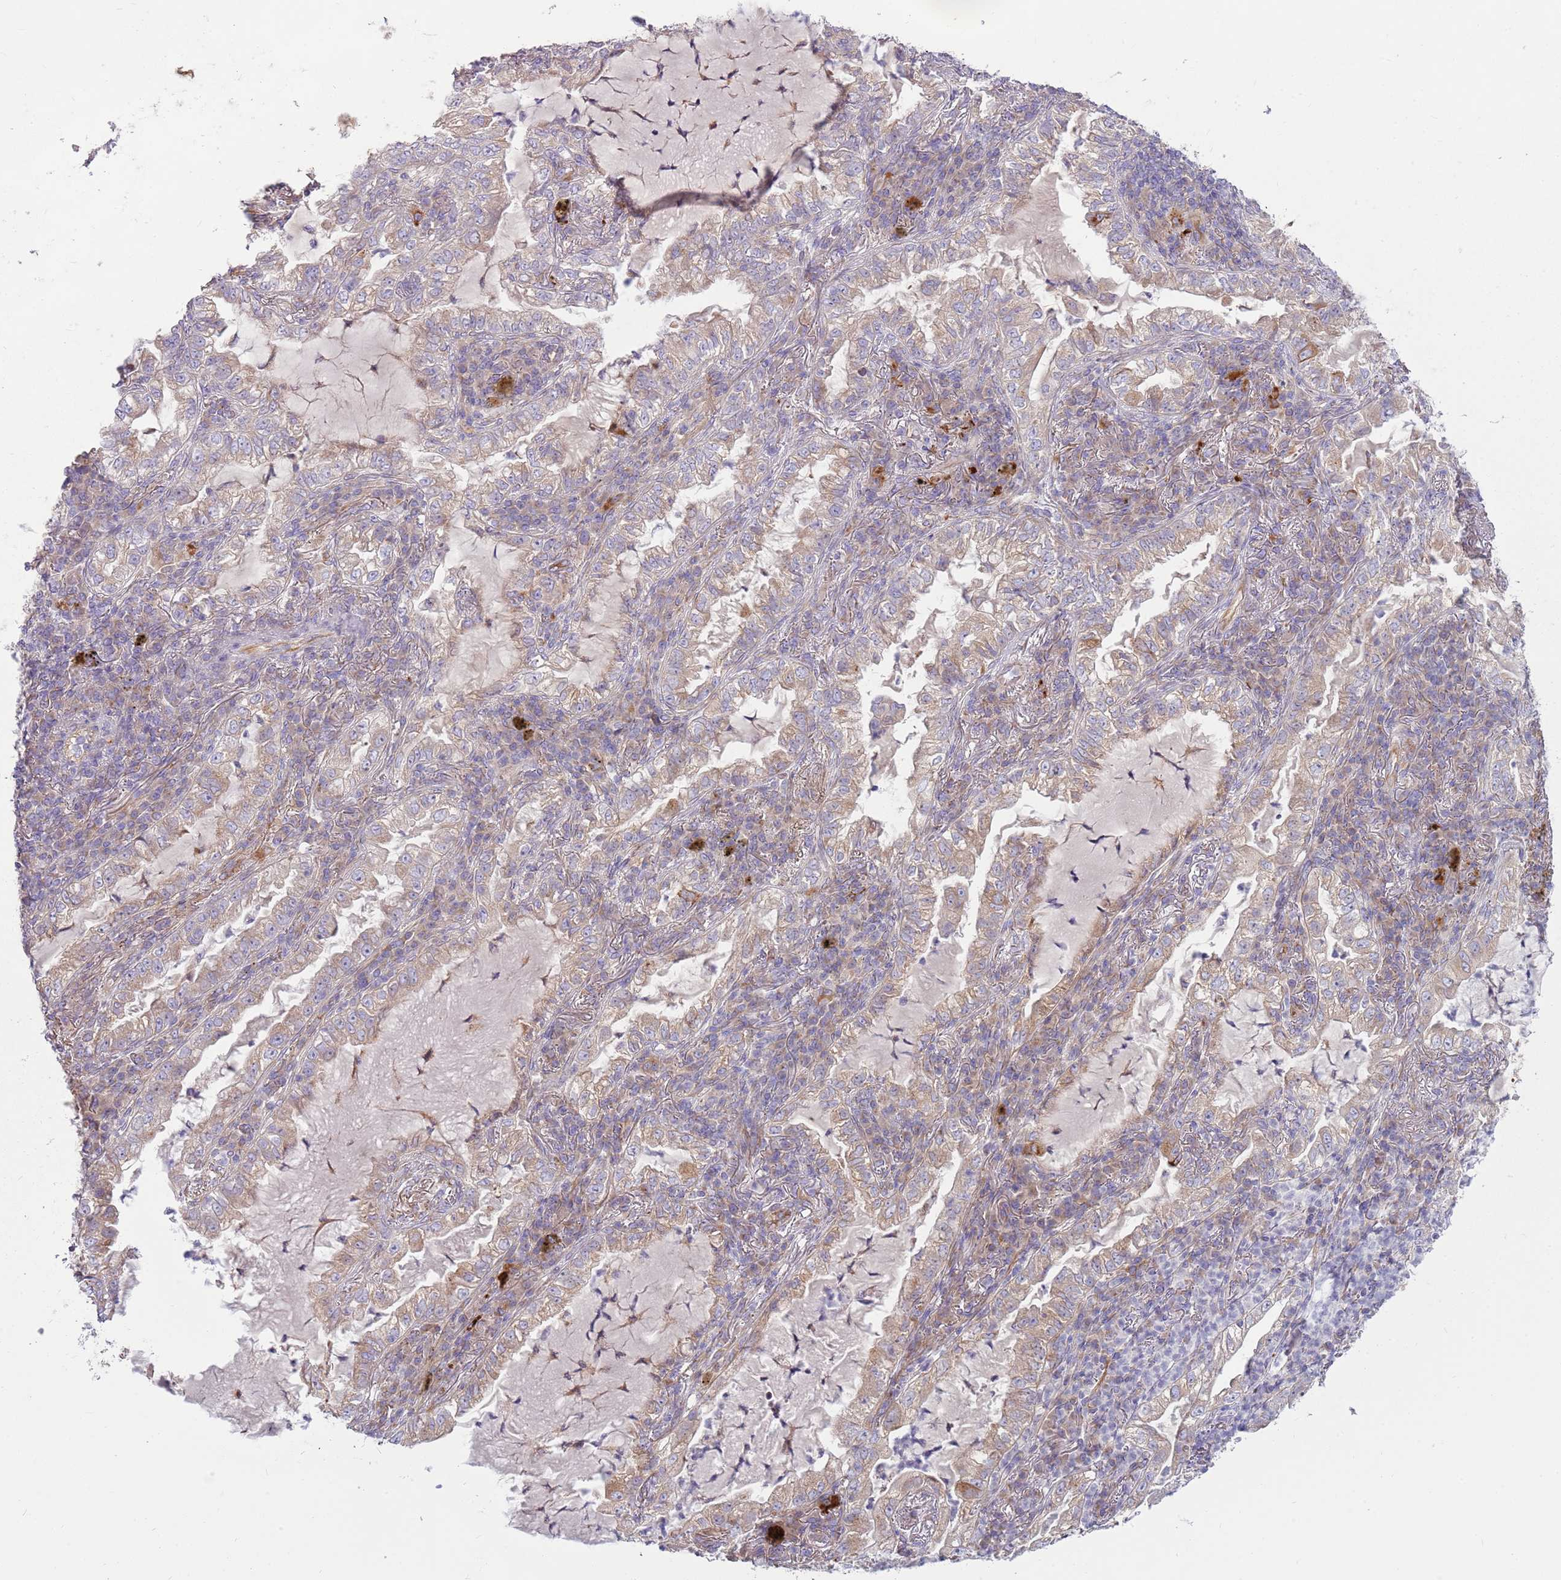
{"staining": {"intensity": "weak", "quantity": "<25%", "location": "cytoplasmic/membranous"}, "tissue": "lung cancer", "cell_type": "Tumor cells", "image_type": "cancer", "snomed": [{"axis": "morphology", "description": "Adenocarcinoma, NOS"}, {"axis": "topography", "description": "Lung"}], "caption": "A high-resolution histopathology image shows immunohistochemistry staining of lung cancer, which demonstrates no significant positivity in tumor cells. (DAB (3,3'-diaminobenzidine) immunohistochemistry with hematoxylin counter stain).", "gene": "EMC1", "patient": {"sex": "female", "age": 73}}